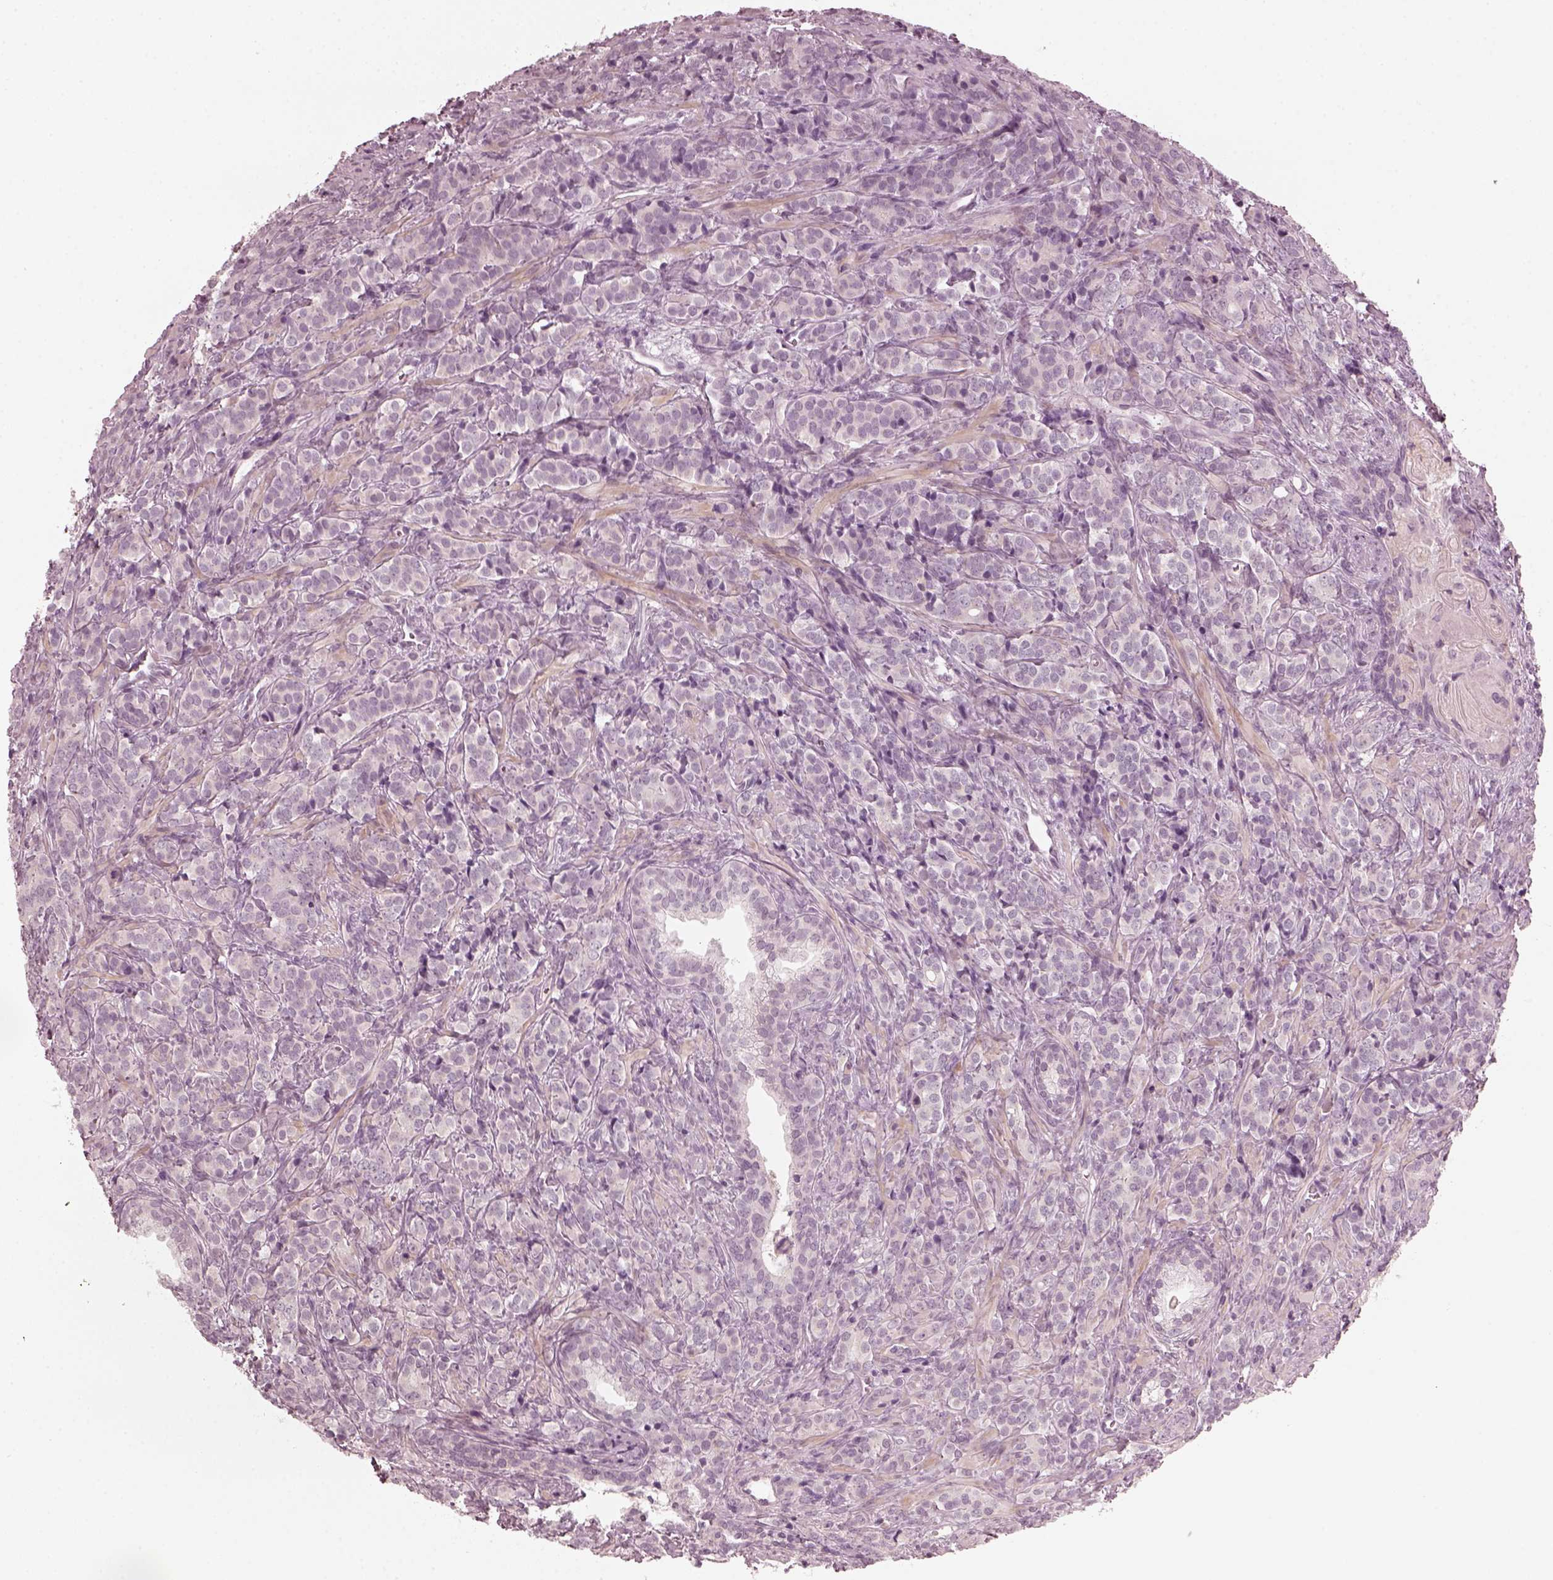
{"staining": {"intensity": "negative", "quantity": "none", "location": "none"}, "tissue": "prostate cancer", "cell_type": "Tumor cells", "image_type": "cancer", "snomed": [{"axis": "morphology", "description": "Adenocarcinoma, High grade"}, {"axis": "topography", "description": "Prostate"}], "caption": "Immunohistochemistry of adenocarcinoma (high-grade) (prostate) exhibits no staining in tumor cells.", "gene": "CCDC170", "patient": {"sex": "male", "age": 84}}